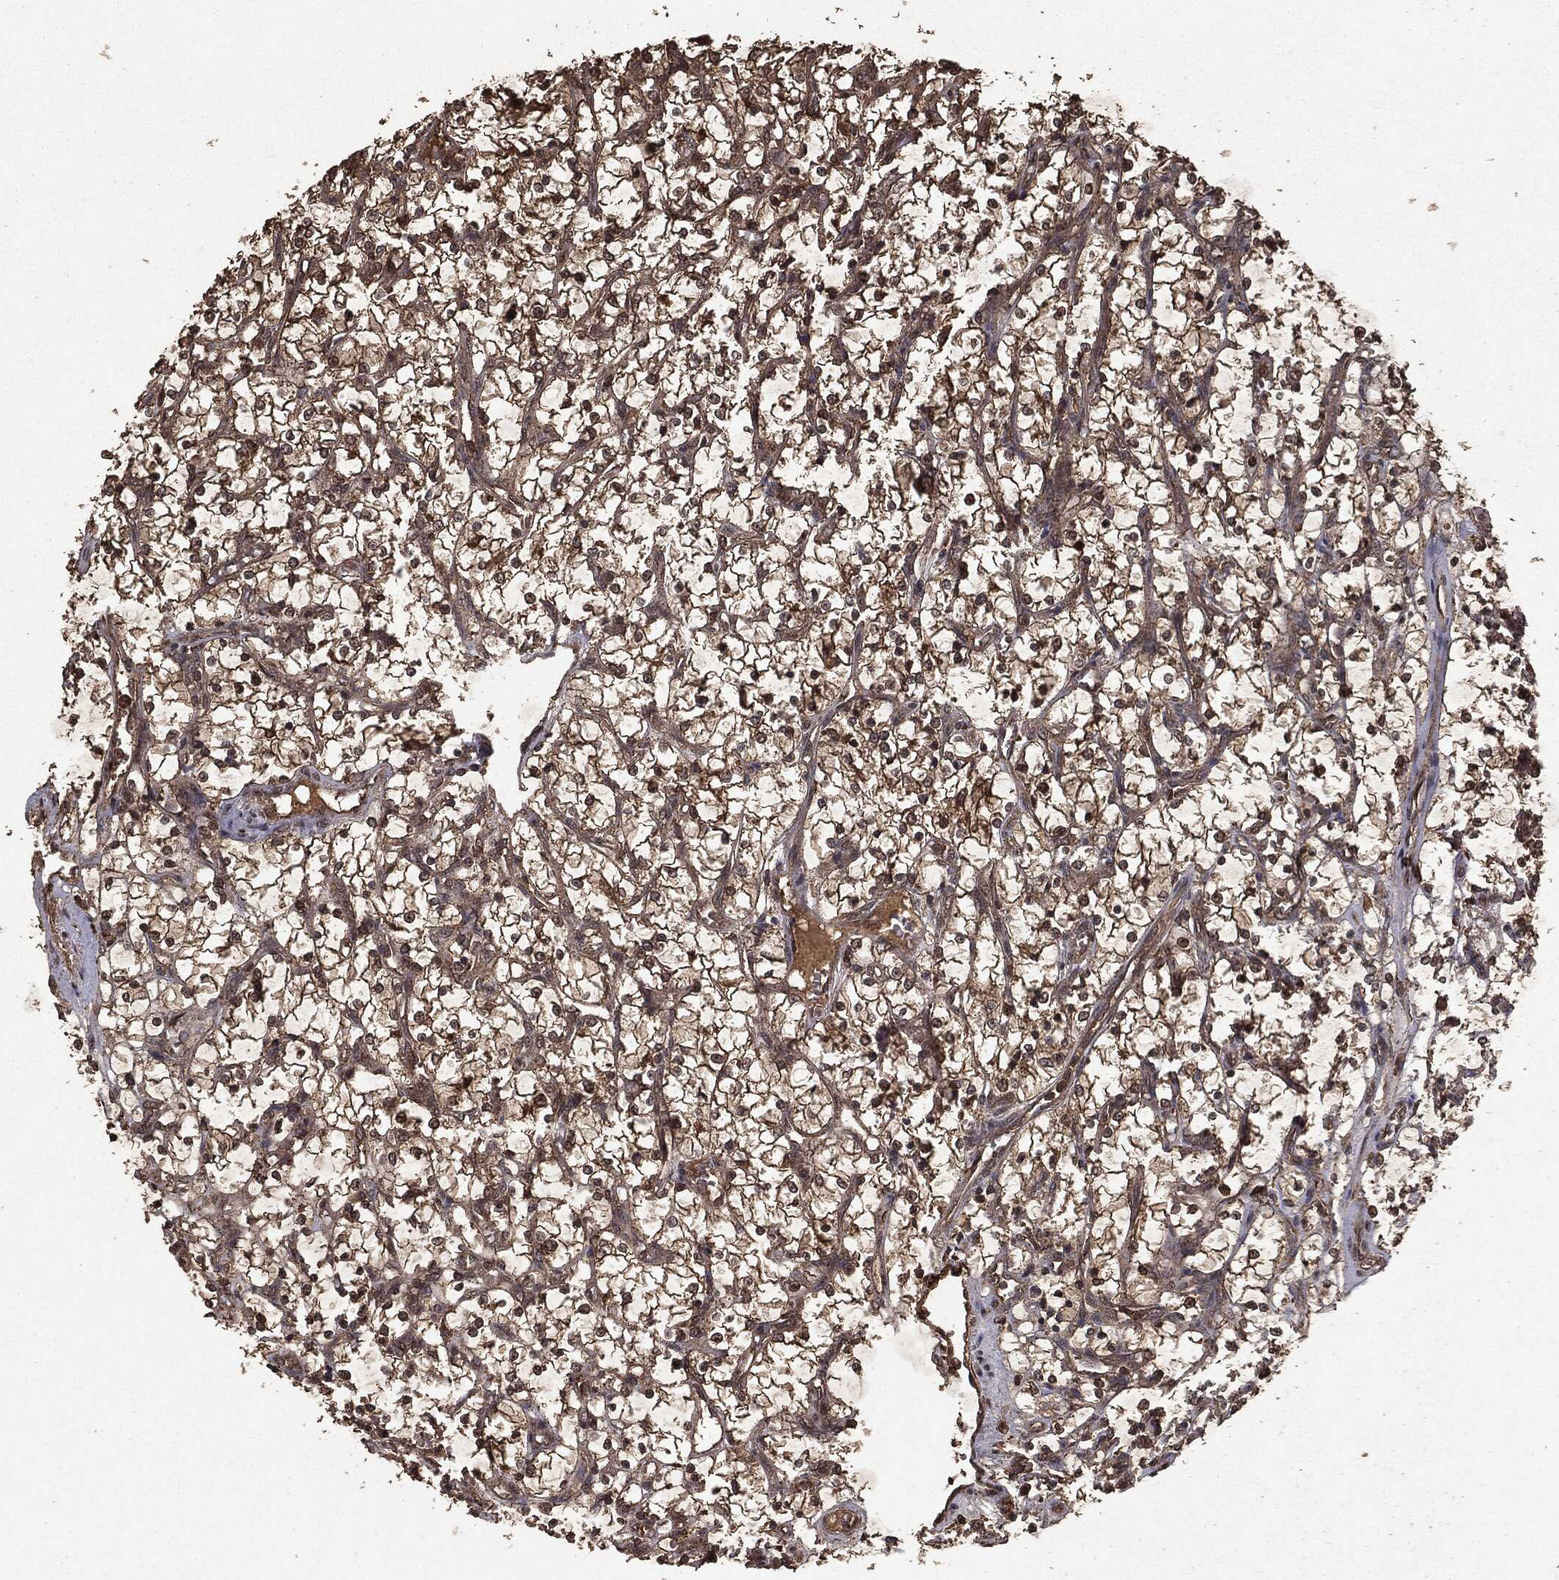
{"staining": {"intensity": "moderate", "quantity": ">75%", "location": "cytoplasmic/membranous"}, "tissue": "renal cancer", "cell_type": "Tumor cells", "image_type": "cancer", "snomed": [{"axis": "morphology", "description": "Adenocarcinoma, NOS"}, {"axis": "topography", "description": "Kidney"}], "caption": "The photomicrograph exhibits staining of renal cancer (adenocarcinoma), revealing moderate cytoplasmic/membranous protein staining (brown color) within tumor cells.", "gene": "NME1", "patient": {"sex": "female", "age": 69}}